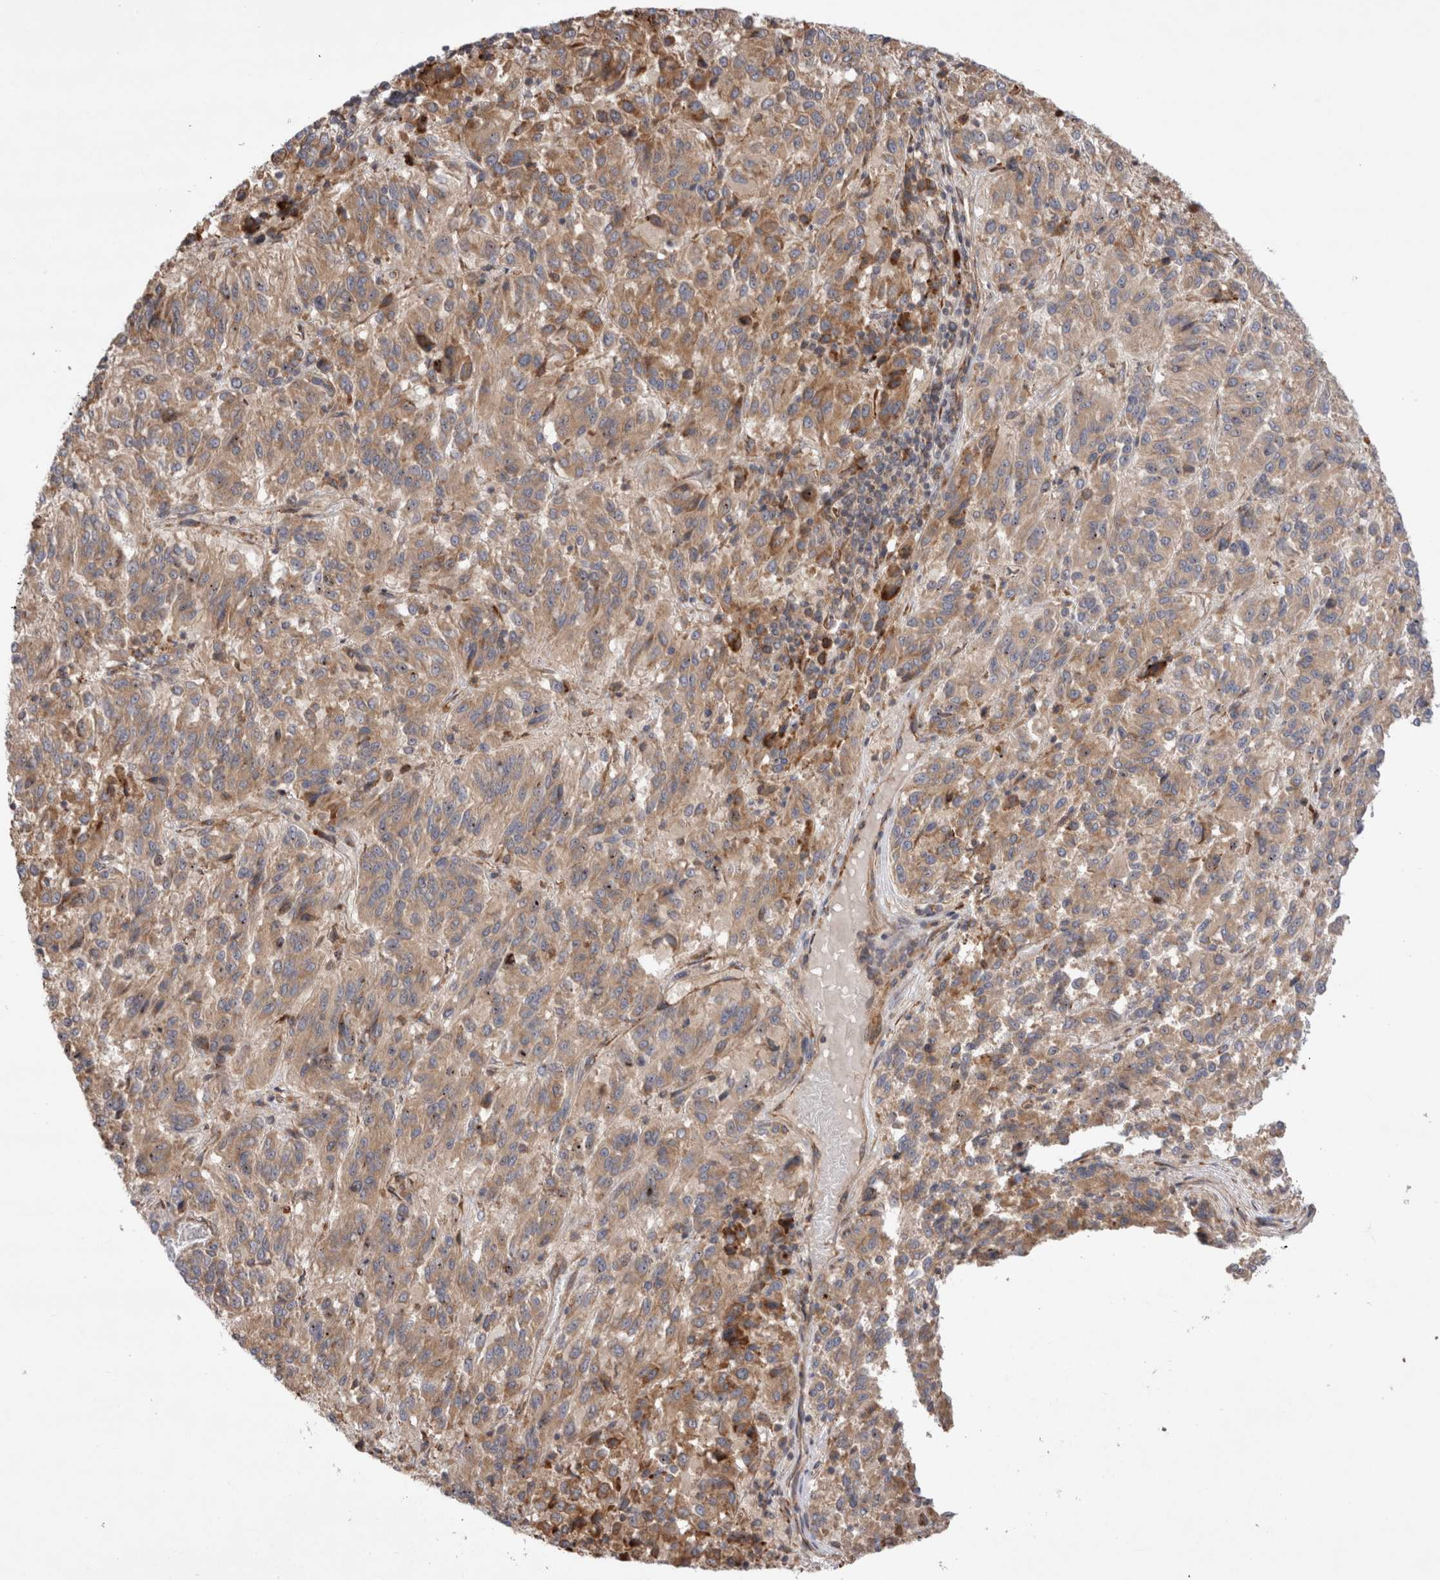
{"staining": {"intensity": "weak", "quantity": ">75%", "location": "cytoplasmic/membranous"}, "tissue": "melanoma", "cell_type": "Tumor cells", "image_type": "cancer", "snomed": [{"axis": "morphology", "description": "Malignant melanoma, Metastatic site"}, {"axis": "topography", "description": "Lung"}], "caption": "An image showing weak cytoplasmic/membranous expression in approximately >75% of tumor cells in malignant melanoma (metastatic site), as visualized by brown immunohistochemical staining.", "gene": "PDCD10", "patient": {"sex": "male", "age": 64}}